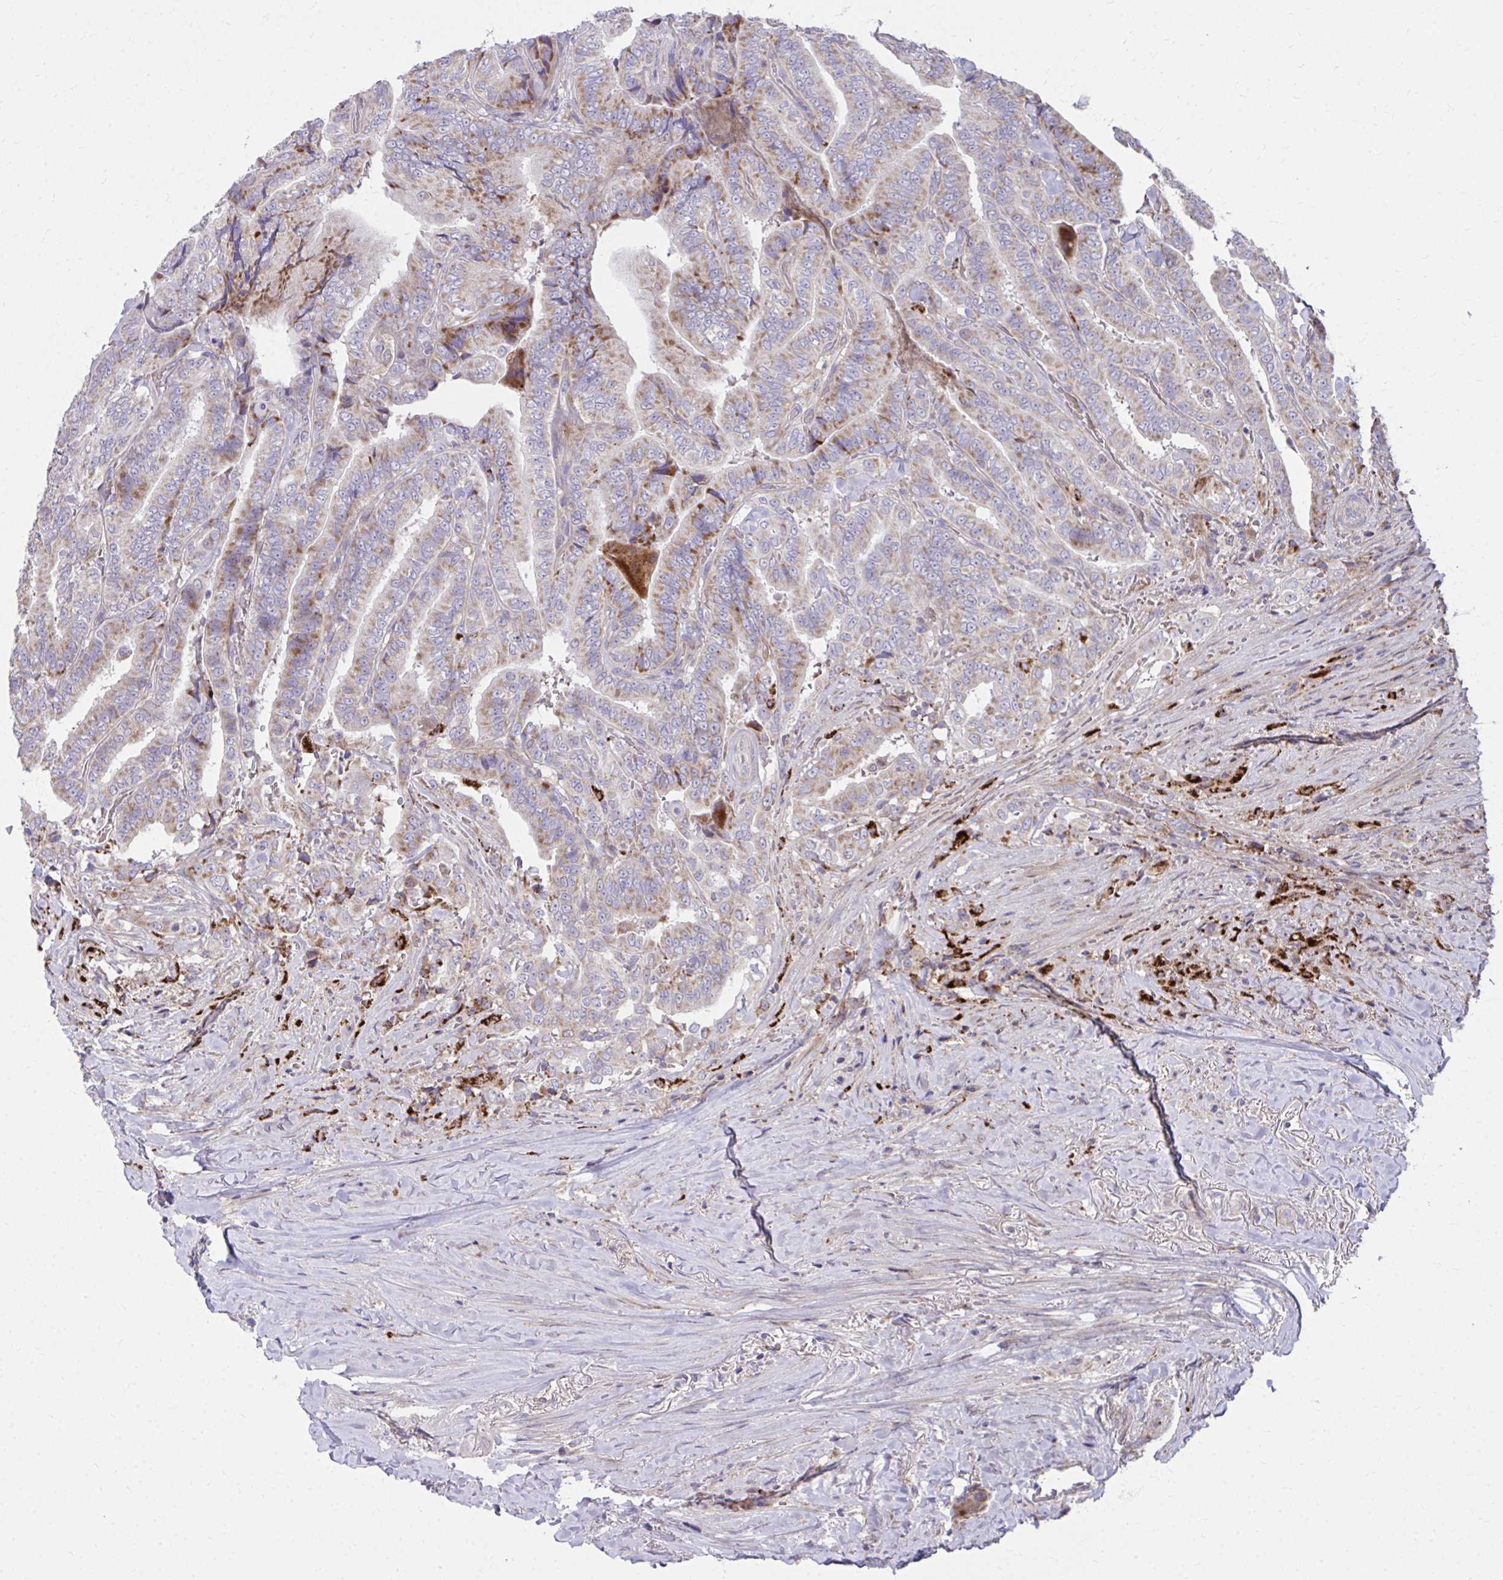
{"staining": {"intensity": "moderate", "quantity": "25%-75%", "location": "cytoplasmic/membranous"}, "tissue": "thyroid cancer", "cell_type": "Tumor cells", "image_type": "cancer", "snomed": [{"axis": "morphology", "description": "Papillary adenocarcinoma, NOS"}, {"axis": "topography", "description": "Thyroid gland"}], "caption": "Immunohistochemistry of human thyroid cancer shows medium levels of moderate cytoplasmic/membranous staining in about 25%-75% of tumor cells. The staining is performed using DAB brown chromogen to label protein expression. The nuclei are counter-stained blue using hematoxylin.", "gene": "C16orf54", "patient": {"sex": "male", "age": 61}}